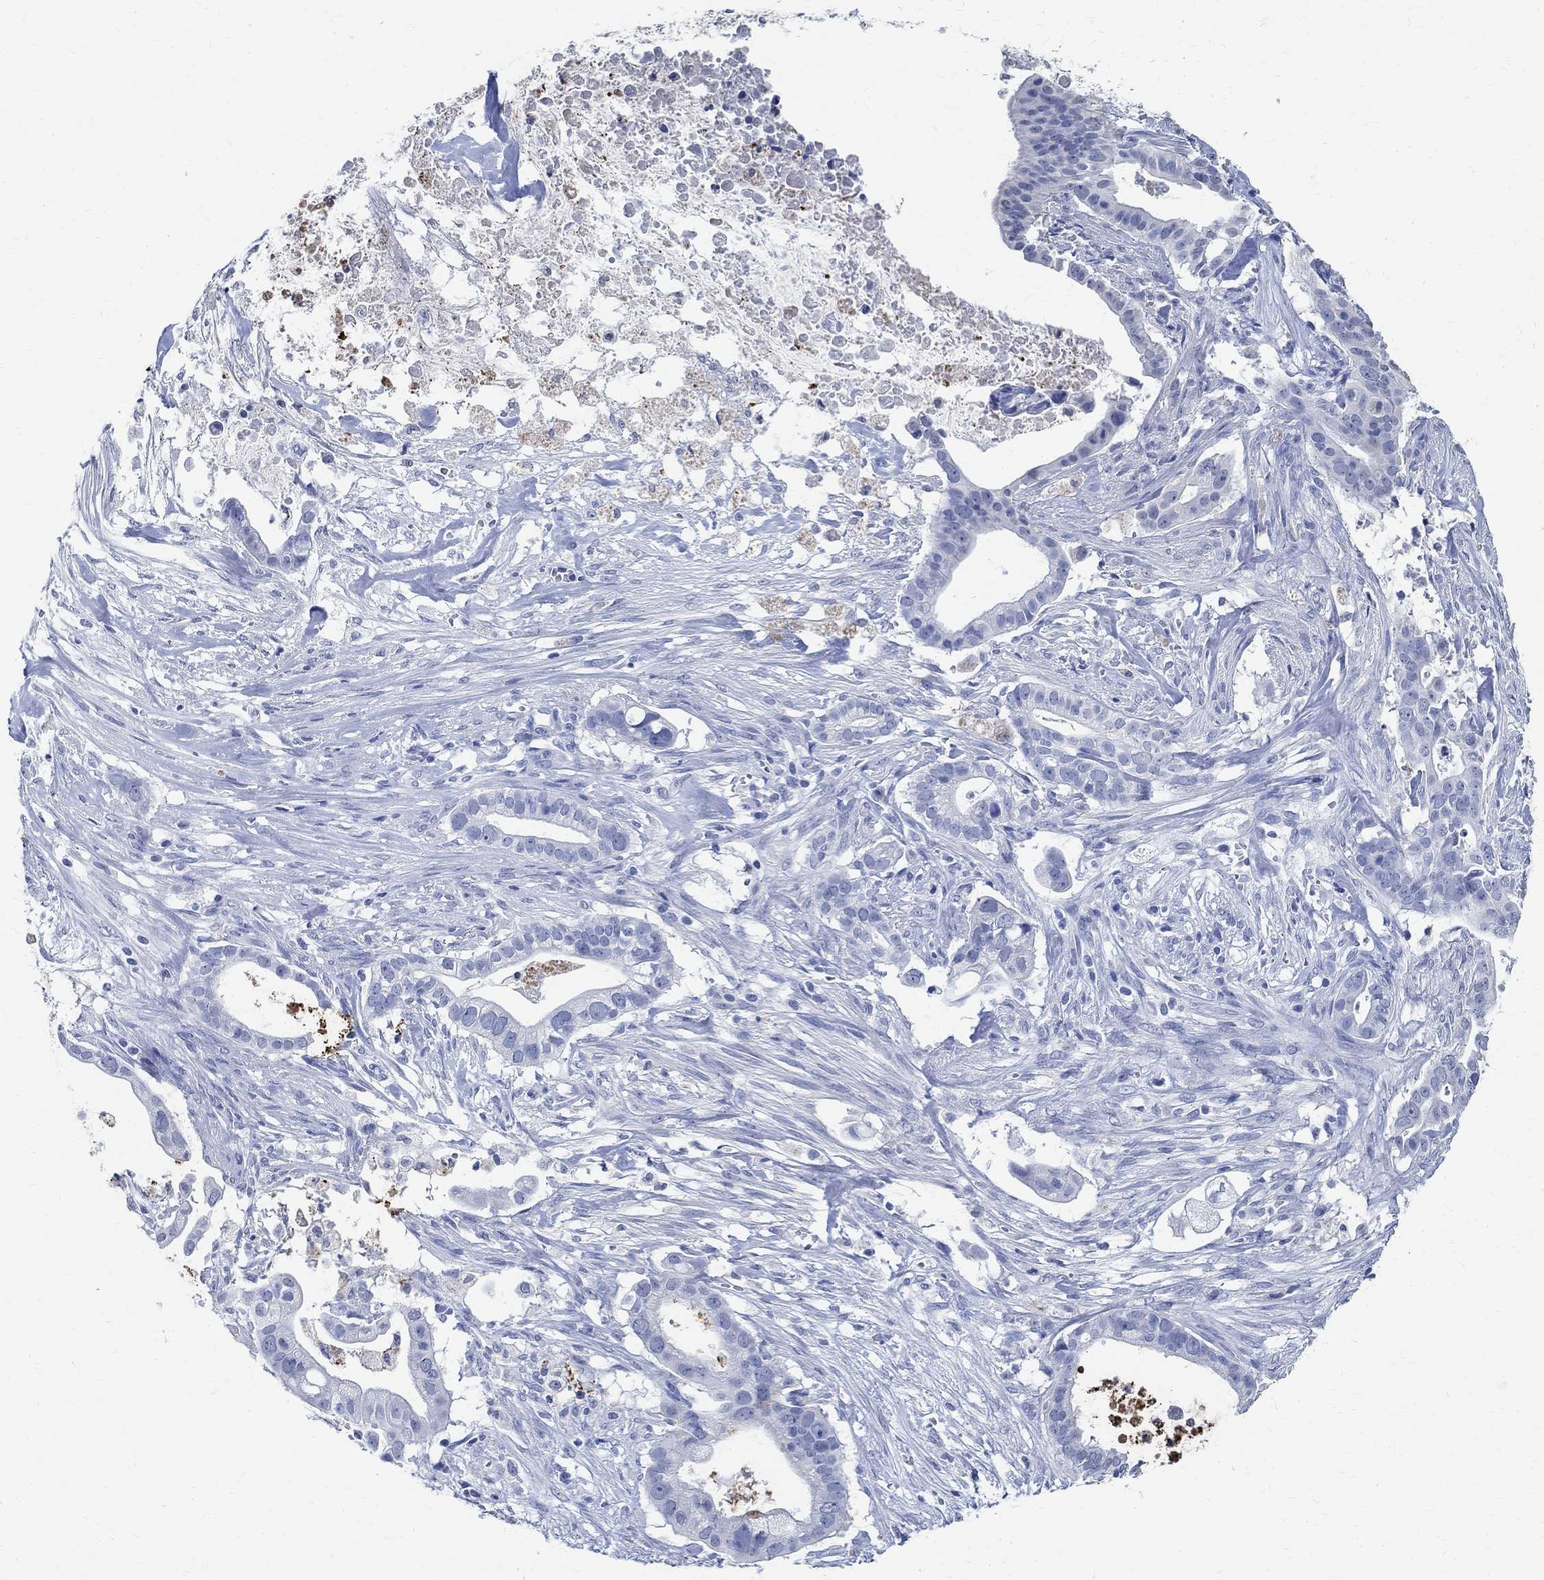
{"staining": {"intensity": "negative", "quantity": "none", "location": "none"}, "tissue": "pancreatic cancer", "cell_type": "Tumor cells", "image_type": "cancer", "snomed": [{"axis": "morphology", "description": "Adenocarcinoma, NOS"}, {"axis": "topography", "description": "Pancreas"}], "caption": "This is a micrograph of immunohistochemistry staining of pancreatic cancer (adenocarcinoma), which shows no expression in tumor cells.", "gene": "TMEM221", "patient": {"sex": "male", "age": 61}}